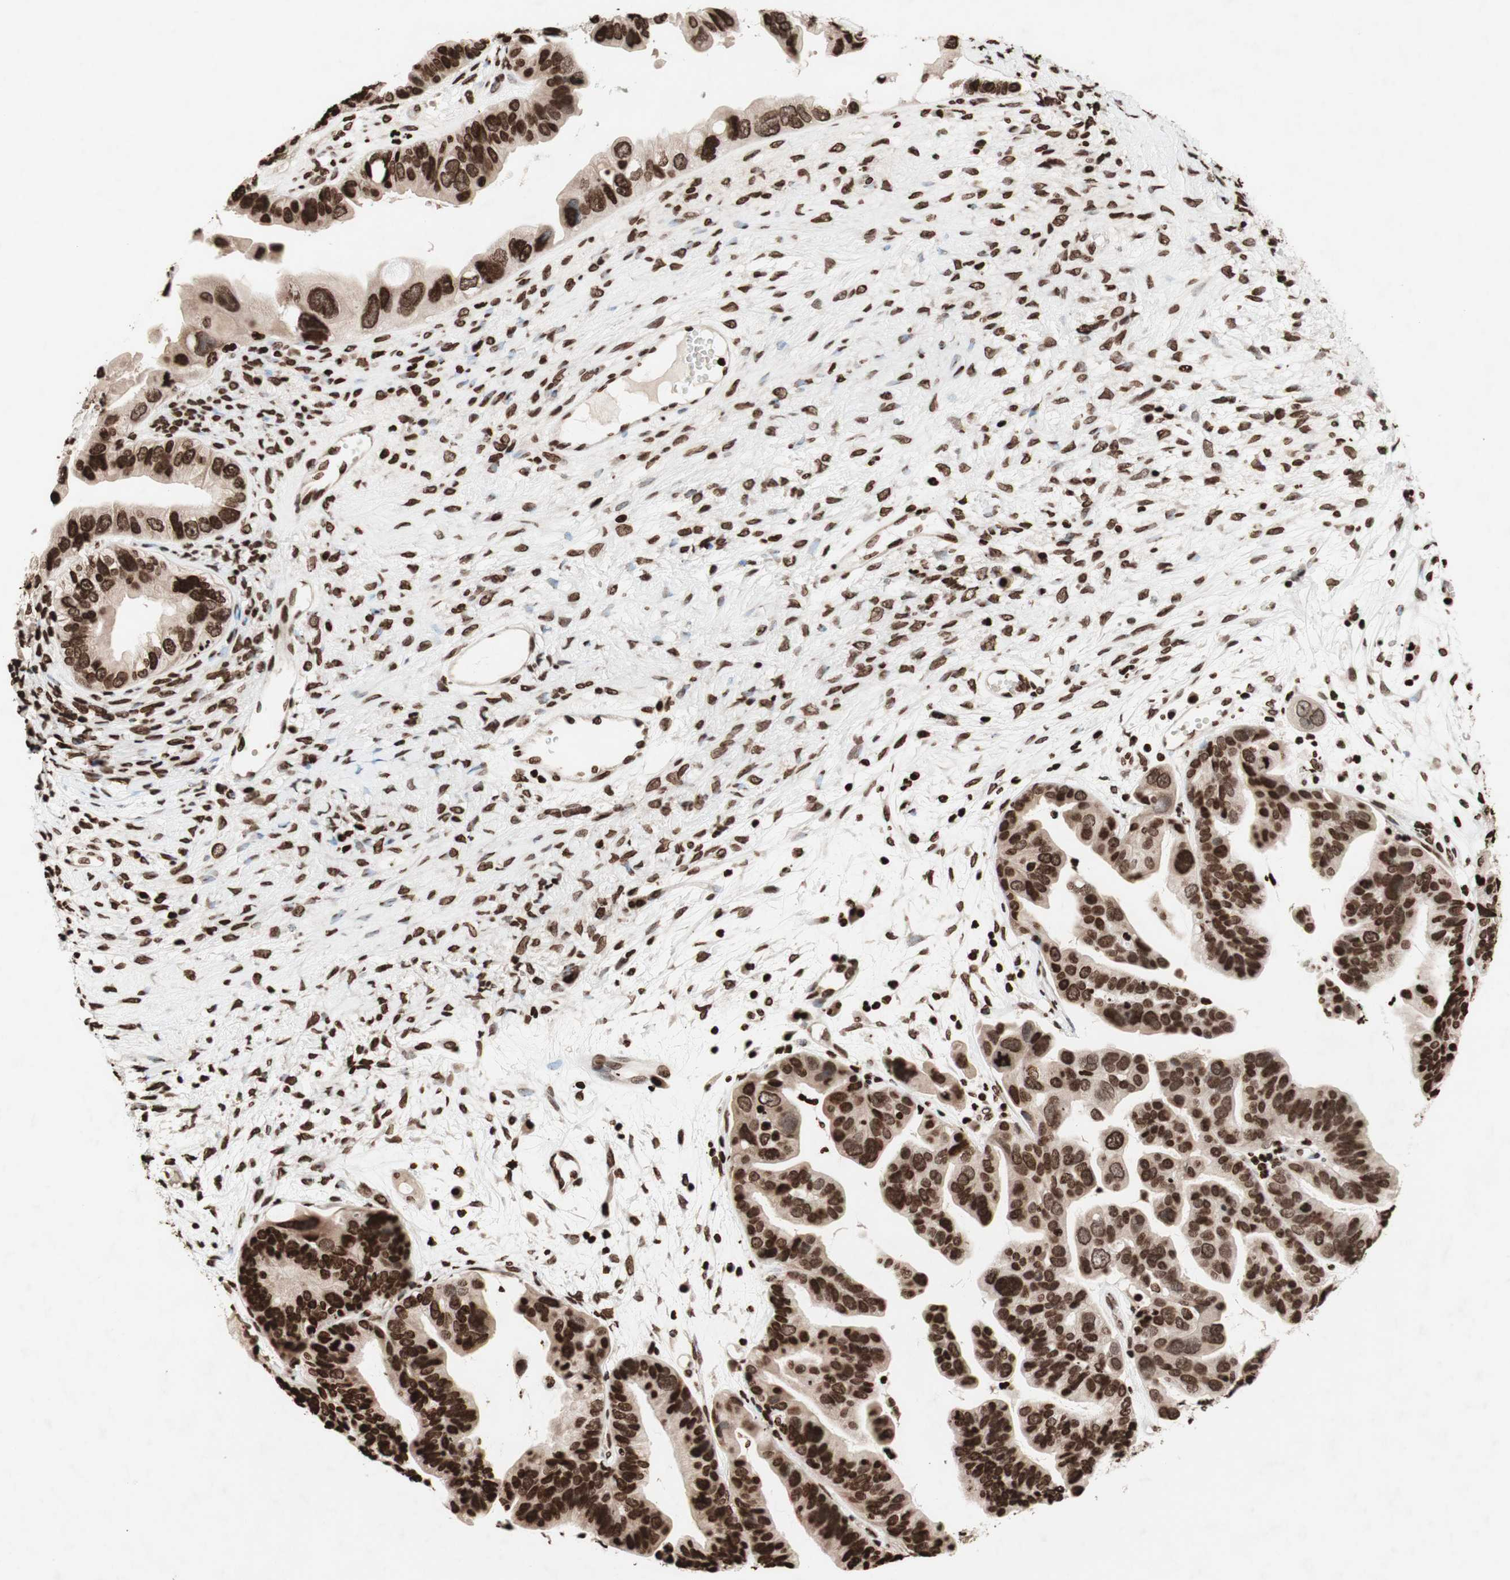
{"staining": {"intensity": "strong", "quantity": ">75%", "location": "nuclear"}, "tissue": "ovarian cancer", "cell_type": "Tumor cells", "image_type": "cancer", "snomed": [{"axis": "morphology", "description": "Cystadenocarcinoma, serous, NOS"}, {"axis": "topography", "description": "Ovary"}], "caption": "Immunohistochemical staining of human ovarian cancer (serous cystadenocarcinoma) shows high levels of strong nuclear protein expression in approximately >75% of tumor cells.", "gene": "NCOA3", "patient": {"sex": "female", "age": 56}}